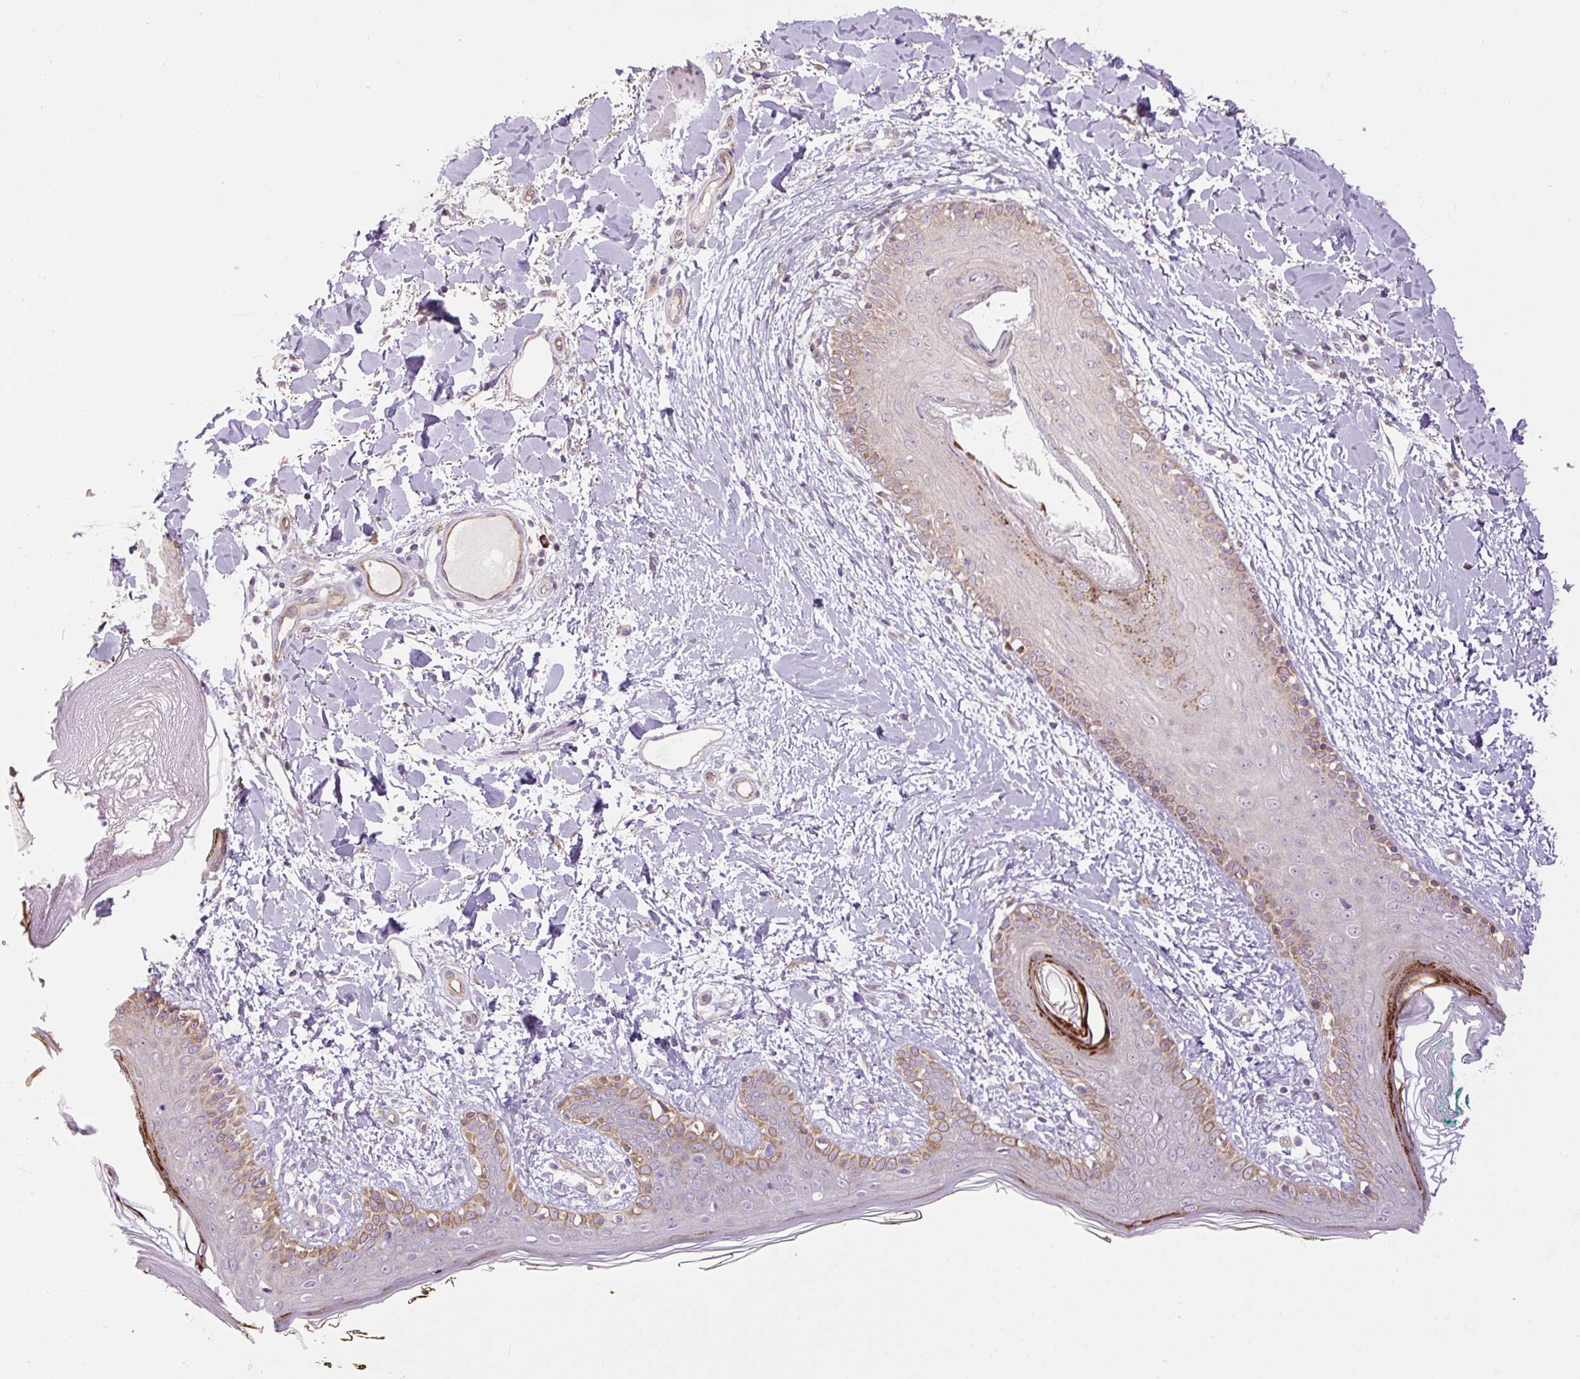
{"staining": {"intensity": "moderate", "quantity": "25%-75%", "location": "cytoplasmic/membranous"}, "tissue": "skin", "cell_type": "Fibroblasts", "image_type": "normal", "snomed": [{"axis": "morphology", "description": "Normal tissue, NOS"}, {"axis": "topography", "description": "Skin"}], "caption": "An IHC histopathology image of unremarkable tissue is shown. Protein staining in brown labels moderate cytoplasmic/membranous positivity in skin within fibroblasts.", "gene": "PPME1", "patient": {"sex": "female", "age": 34}}